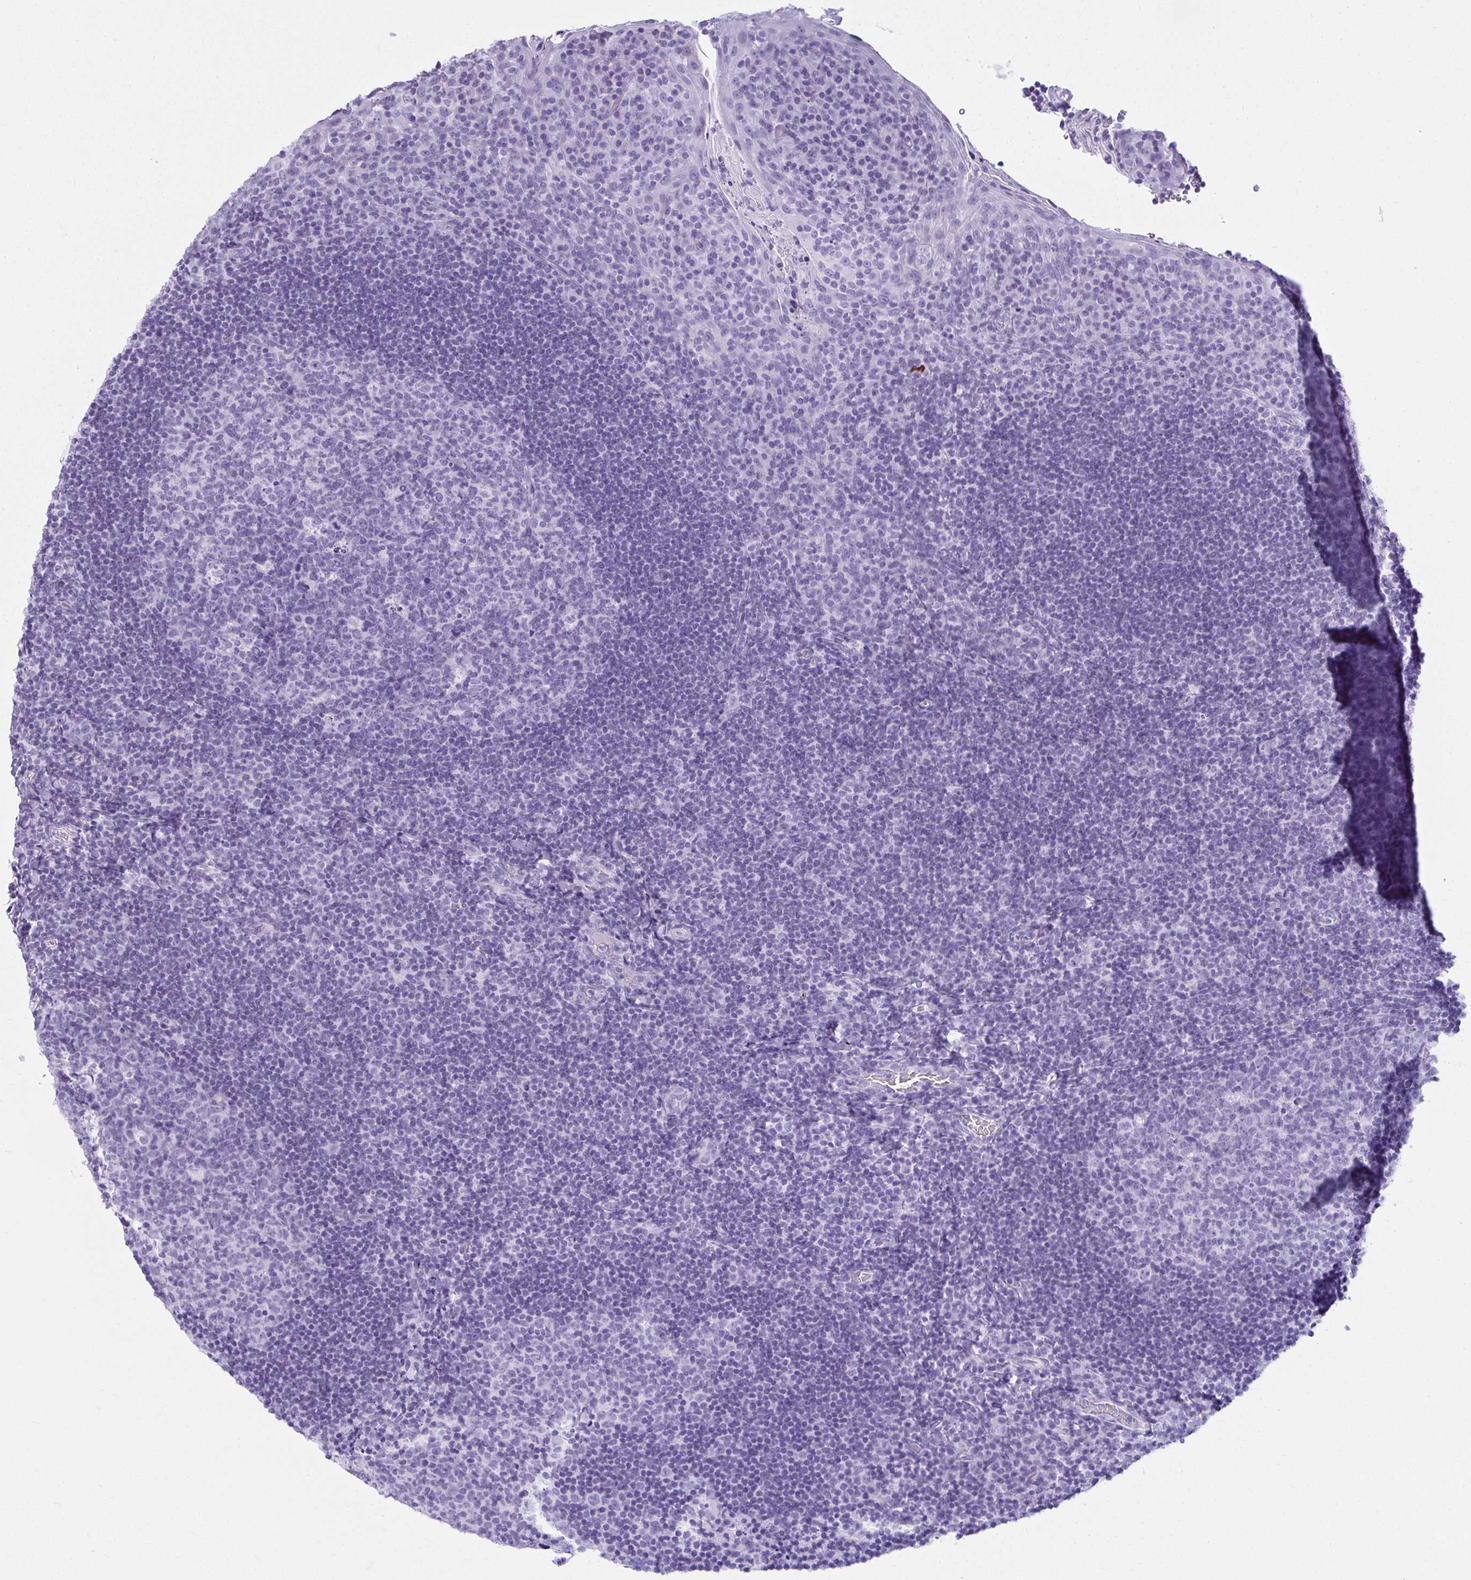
{"staining": {"intensity": "negative", "quantity": "none", "location": "none"}, "tissue": "tonsil", "cell_type": "Germinal center cells", "image_type": "normal", "snomed": [{"axis": "morphology", "description": "Normal tissue, NOS"}, {"axis": "topography", "description": "Tonsil"}], "caption": "This is a histopathology image of immunohistochemistry (IHC) staining of benign tonsil, which shows no expression in germinal center cells.", "gene": "CLGN", "patient": {"sex": "male", "age": 17}}